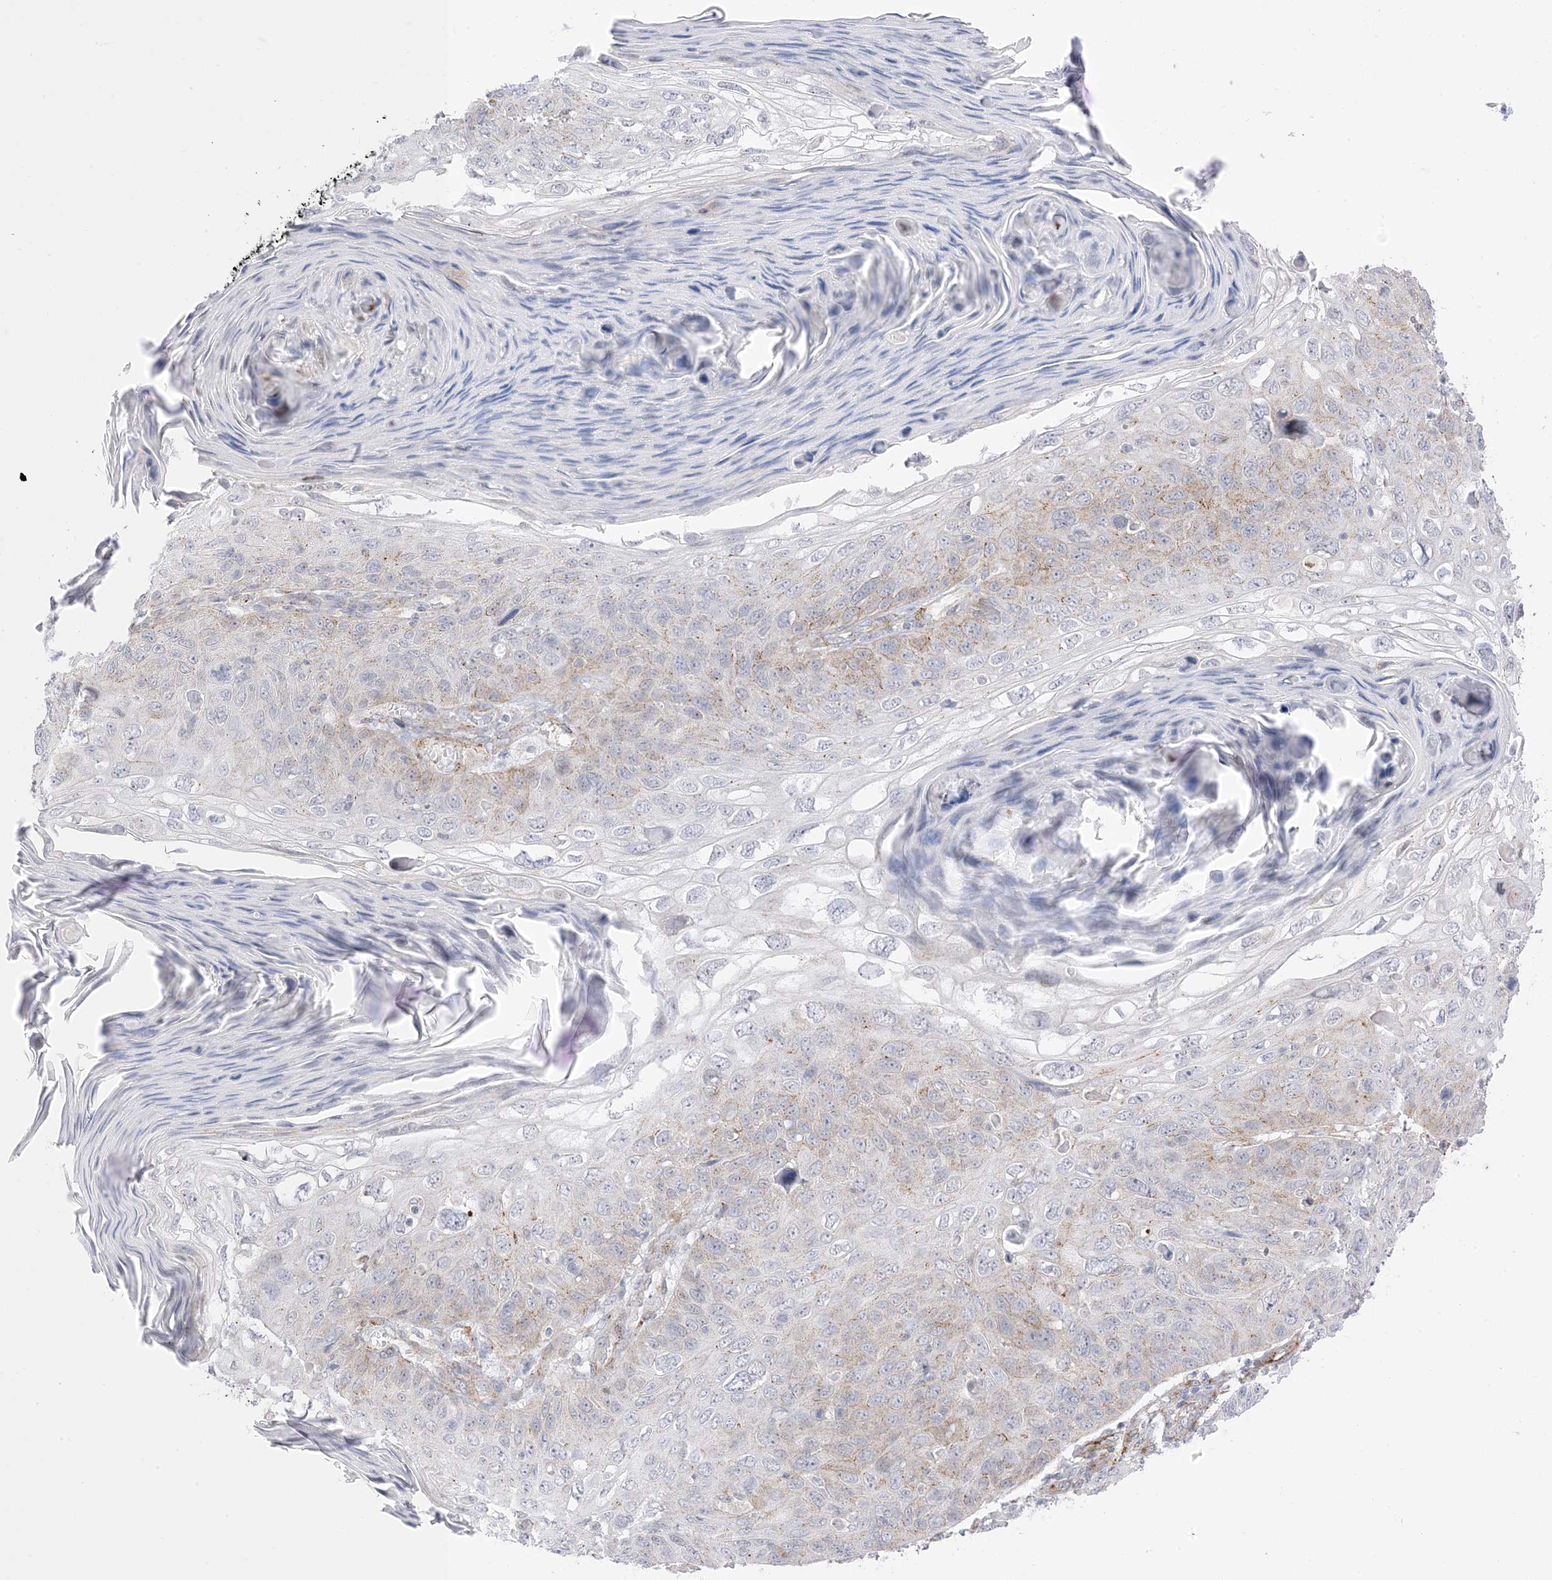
{"staining": {"intensity": "weak", "quantity": "<25%", "location": "cytoplasmic/membranous"}, "tissue": "skin cancer", "cell_type": "Tumor cells", "image_type": "cancer", "snomed": [{"axis": "morphology", "description": "Squamous cell carcinoma, NOS"}, {"axis": "topography", "description": "Skin"}], "caption": "Tumor cells are negative for protein expression in human skin cancer (squamous cell carcinoma).", "gene": "RAC1", "patient": {"sex": "female", "age": 90}}